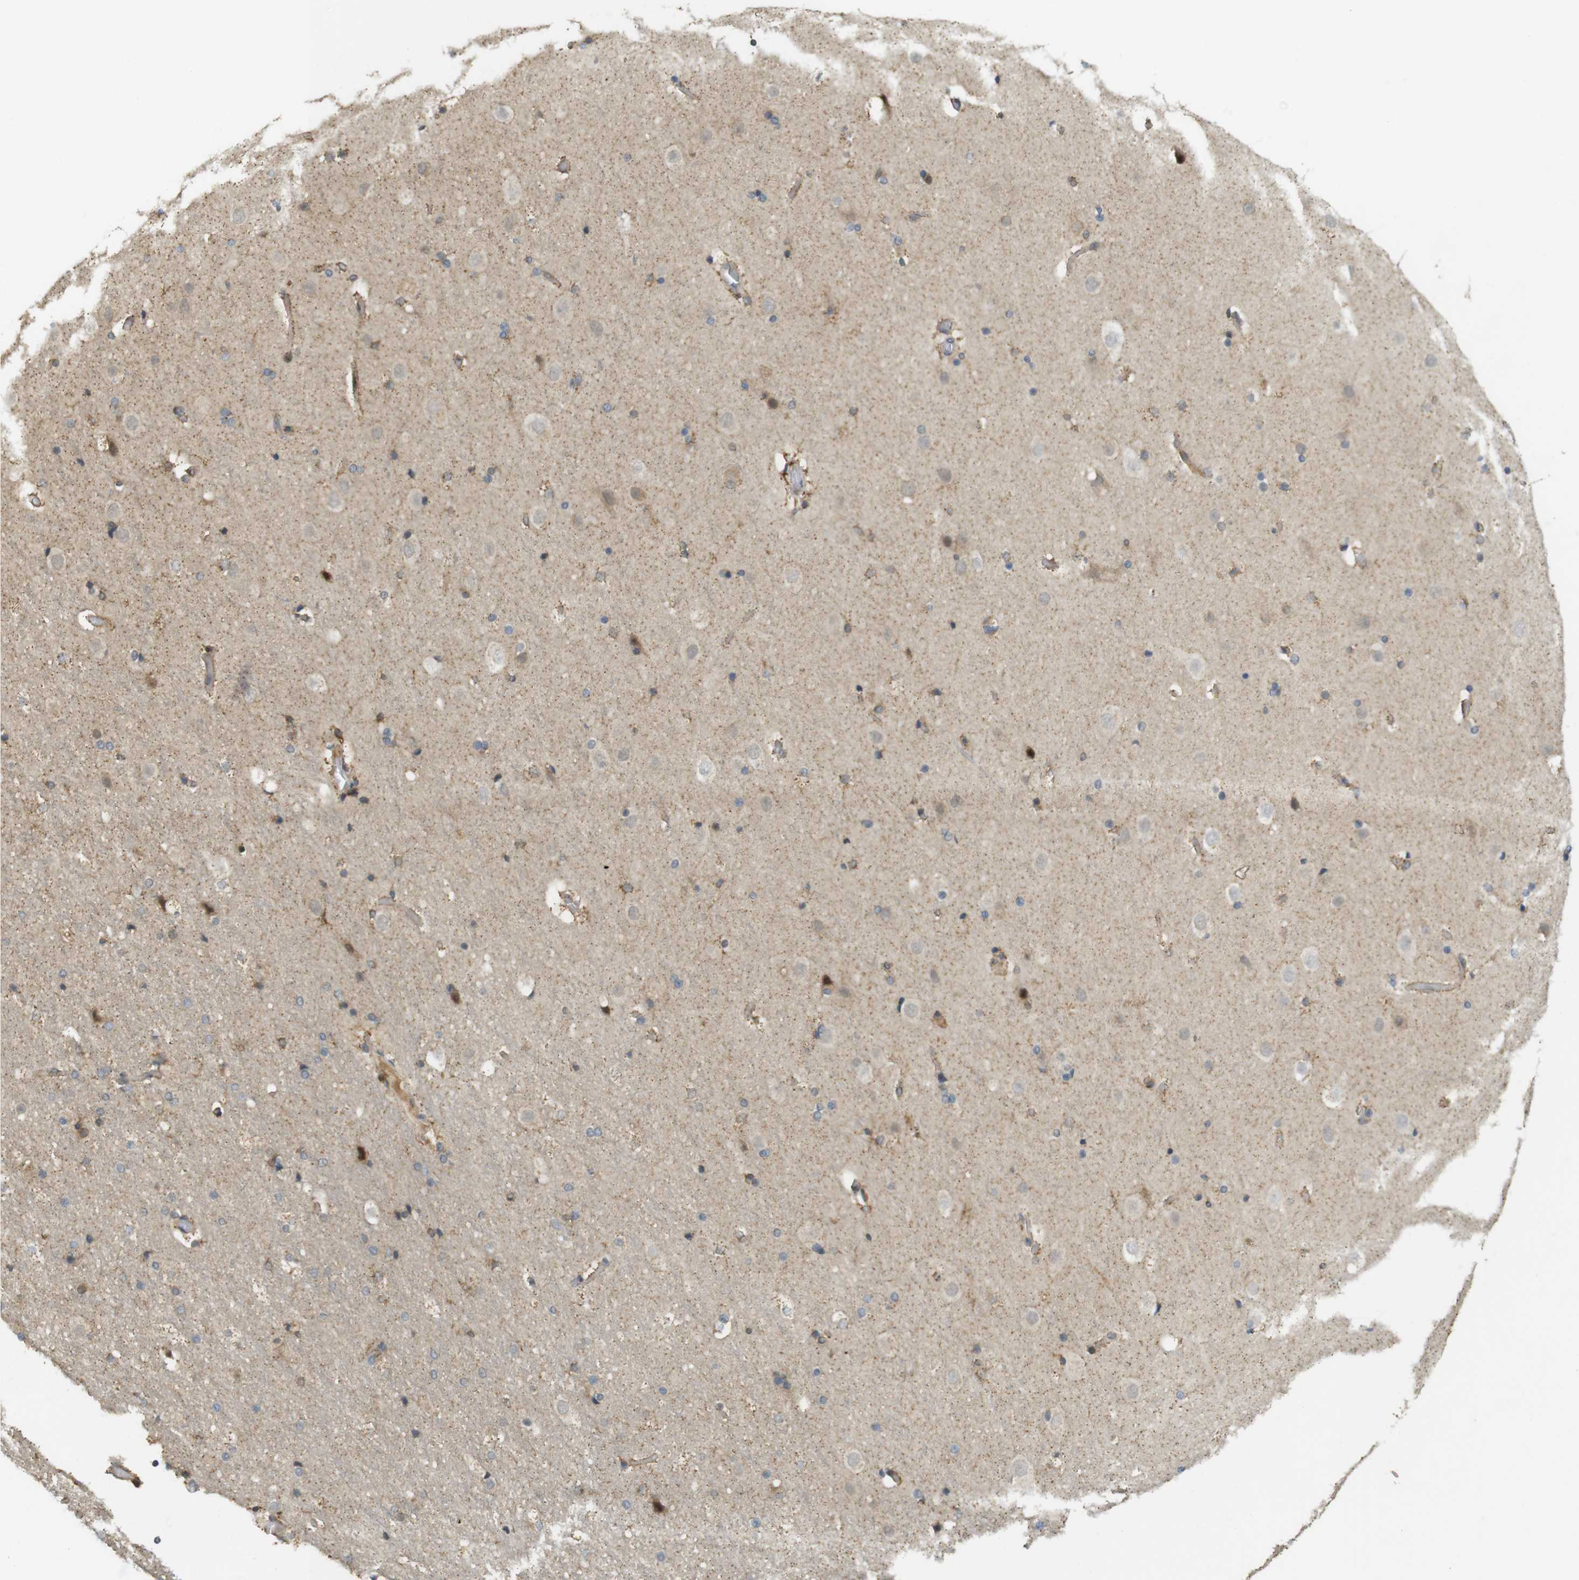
{"staining": {"intensity": "negative", "quantity": "none", "location": "none"}, "tissue": "cerebral cortex", "cell_type": "Endothelial cells", "image_type": "normal", "snomed": [{"axis": "morphology", "description": "Normal tissue, NOS"}, {"axis": "topography", "description": "Cerebral cortex"}], "caption": "Immunohistochemistry (IHC) micrograph of benign cerebral cortex: human cerebral cortex stained with DAB (3,3'-diaminobenzidine) demonstrates no significant protein expression in endothelial cells. (Brightfield microscopy of DAB (3,3'-diaminobenzidine) immunohistochemistry (IHC) at high magnification).", "gene": "CLRN3", "patient": {"sex": "male", "age": 57}}